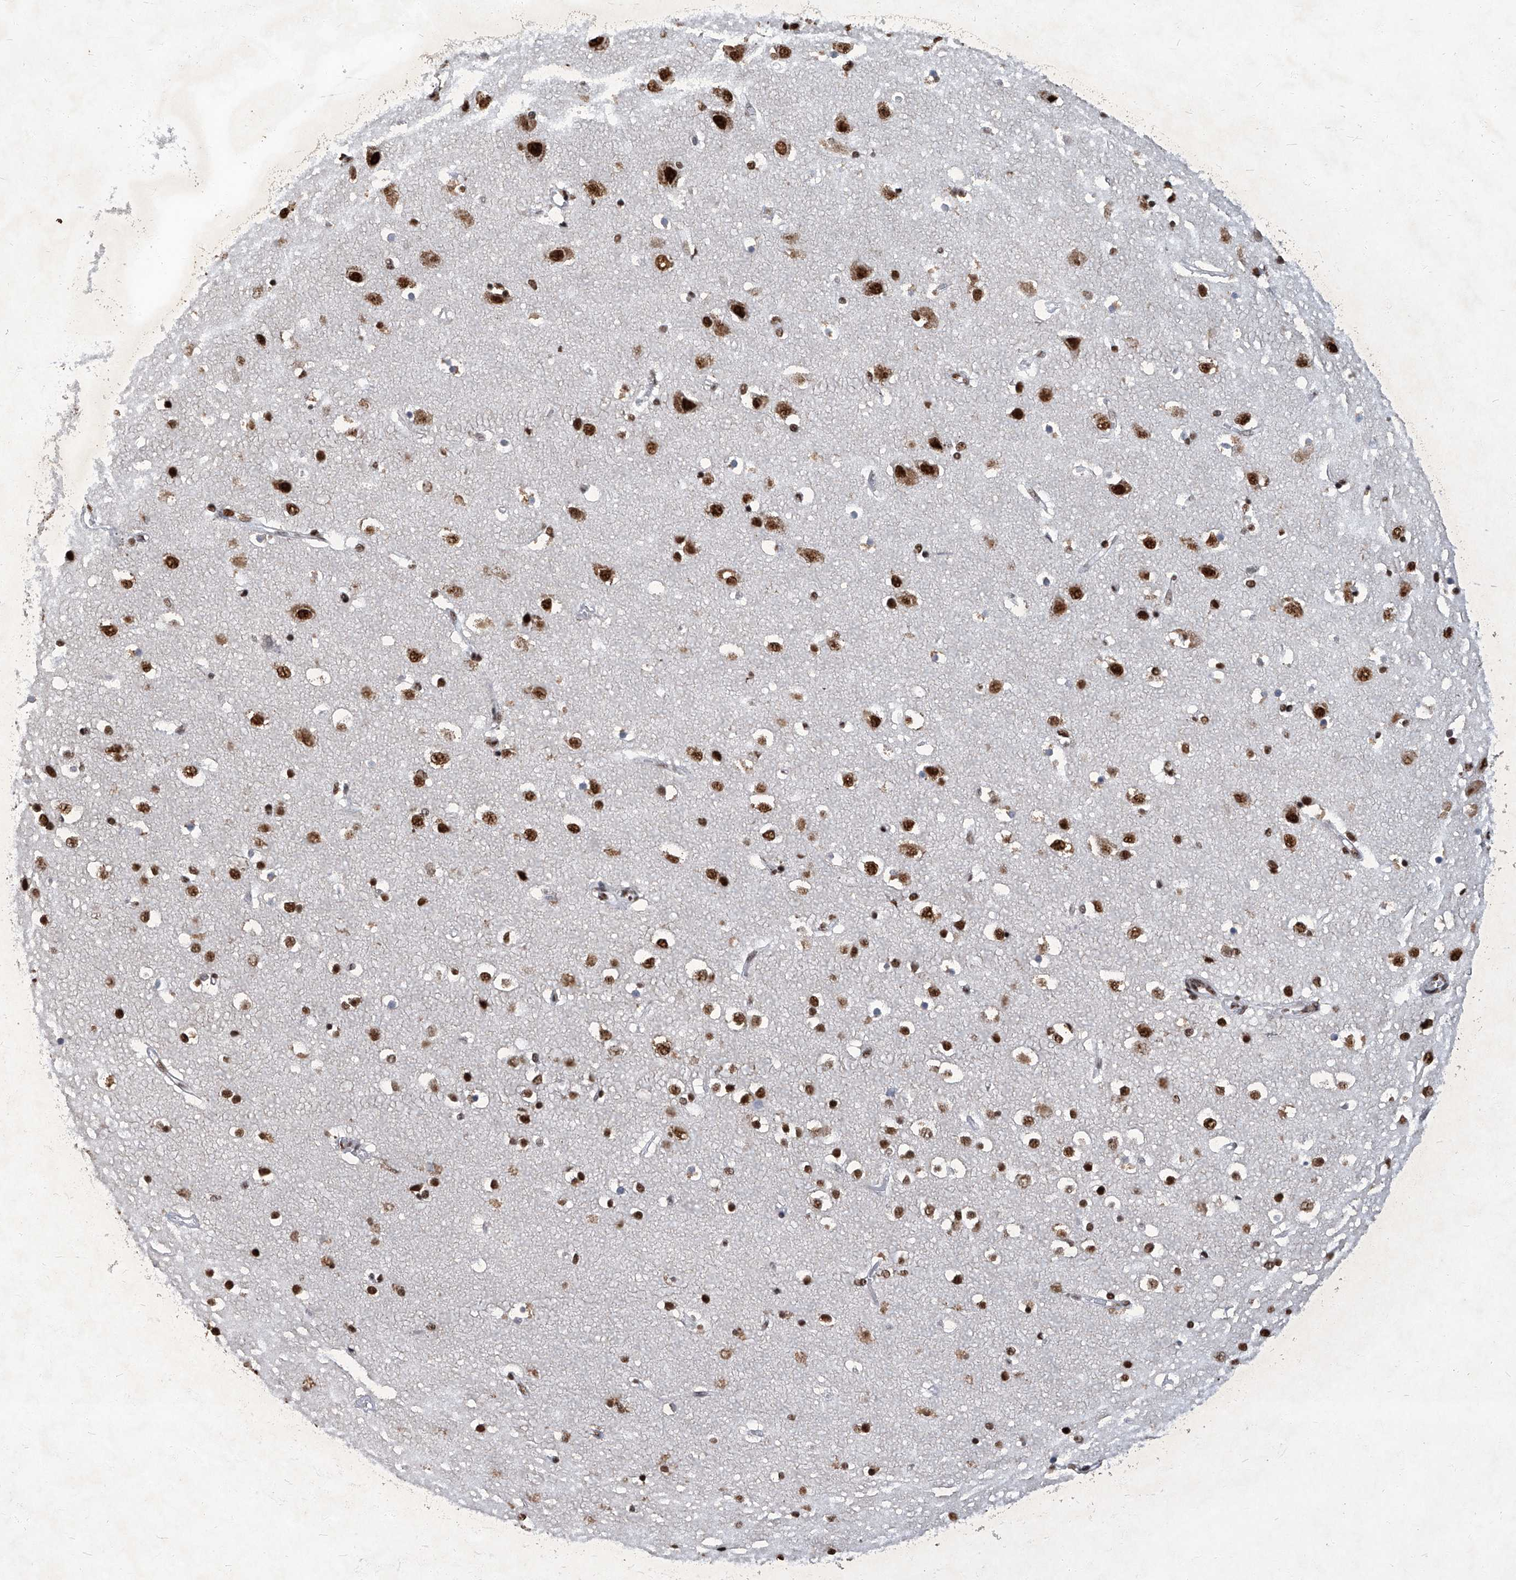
{"staining": {"intensity": "moderate", "quantity": ">75%", "location": "nuclear"}, "tissue": "cerebral cortex", "cell_type": "Endothelial cells", "image_type": "normal", "snomed": [{"axis": "morphology", "description": "Normal tissue, NOS"}, {"axis": "topography", "description": "Cerebral cortex"}], "caption": "IHC histopathology image of normal cerebral cortex stained for a protein (brown), which demonstrates medium levels of moderate nuclear expression in about >75% of endothelial cells.", "gene": "HBP1", "patient": {"sex": "male", "age": 54}}